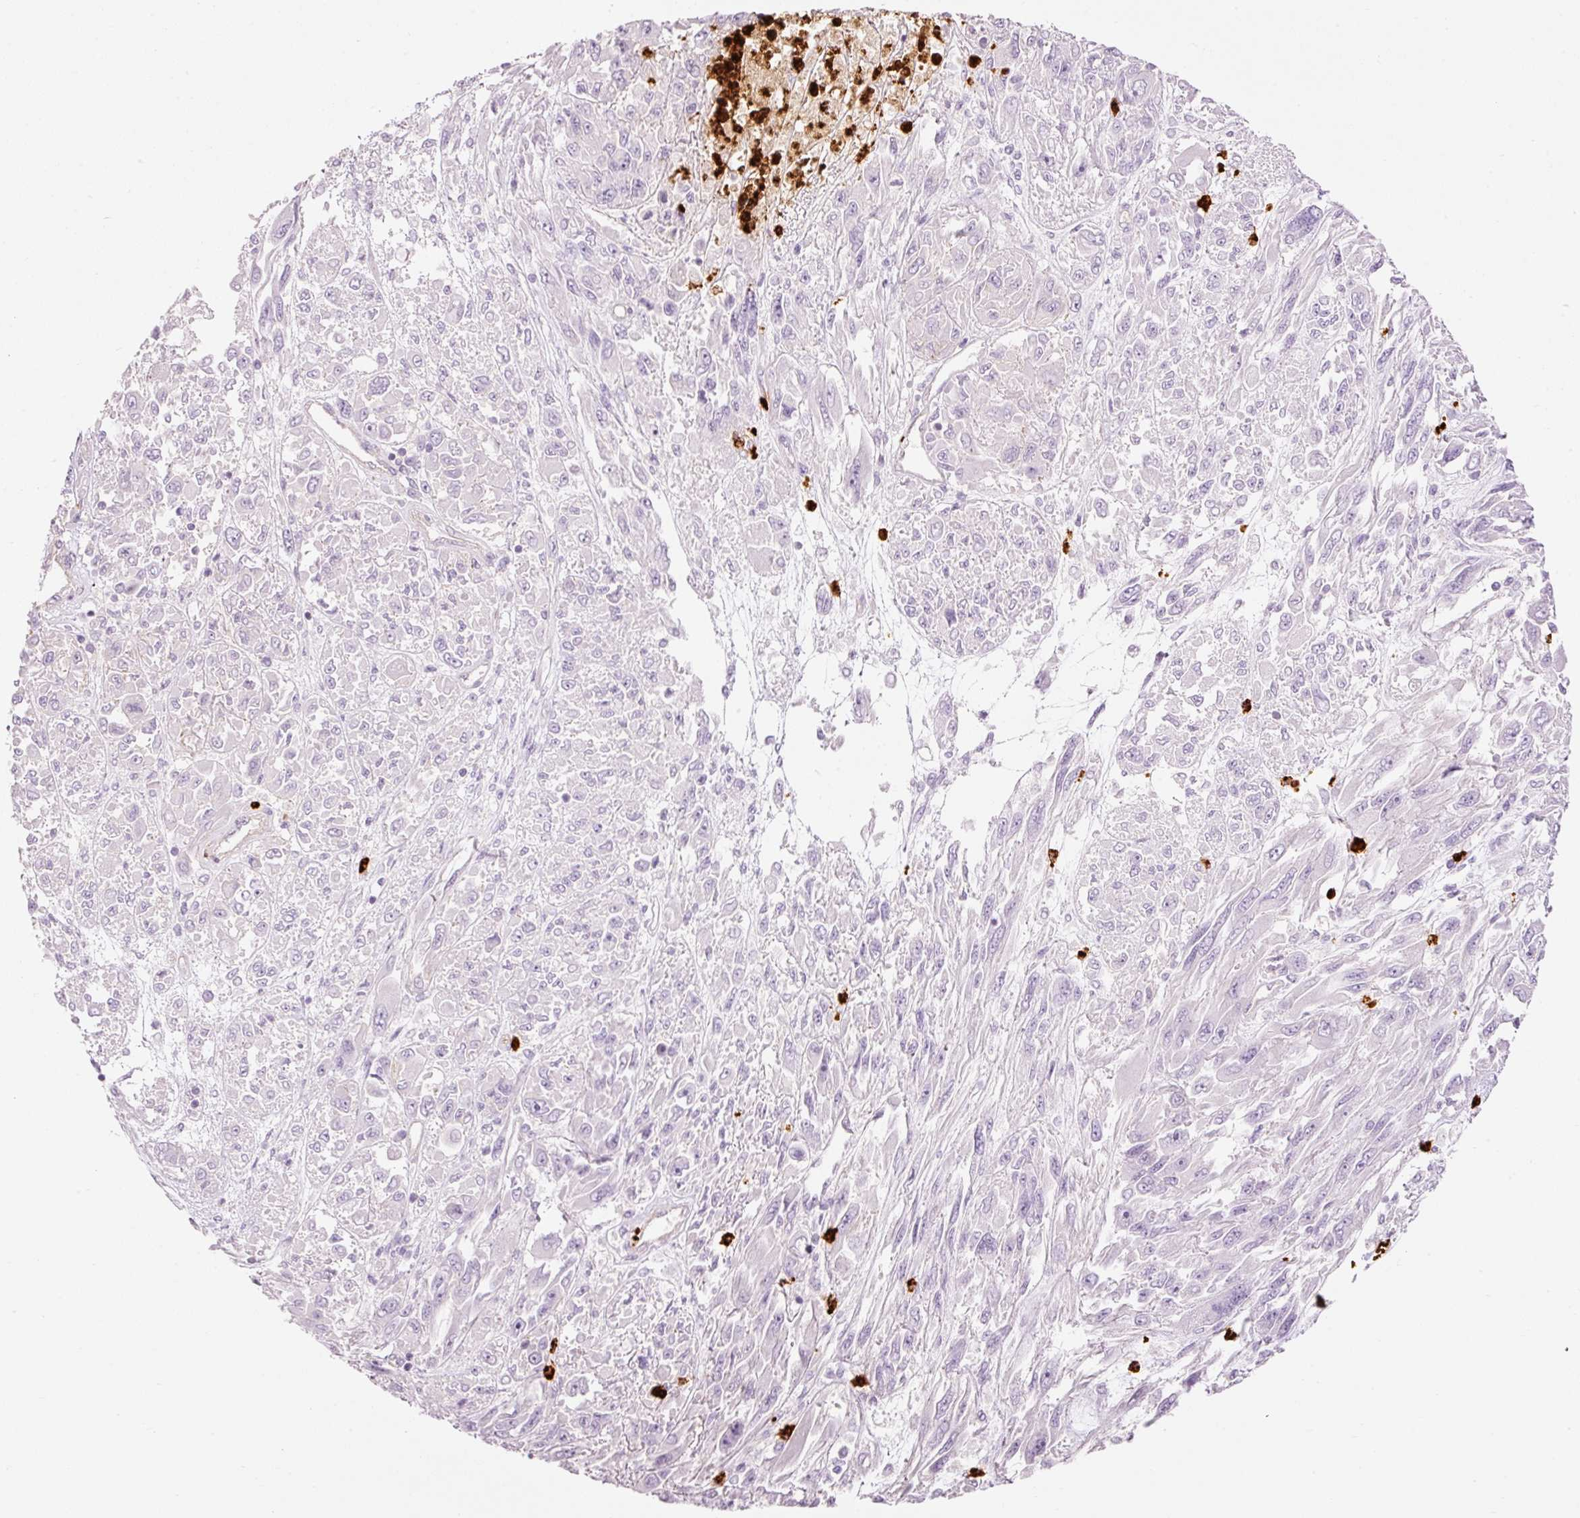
{"staining": {"intensity": "negative", "quantity": "none", "location": "none"}, "tissue": "melanoma", "cell_type": "Tumor cells", "image_type": "cancer", "snomed": [{"axis": "morphology", "description": "Malignant melanoma, NOS"}, {"axis": "topography", "description": "Skin"}], "caption": "The image demonstrates no staining of tumor cells in melanoma.", "gene": "MAP3K3", "patient": {"sex": "female", "age": 91}}